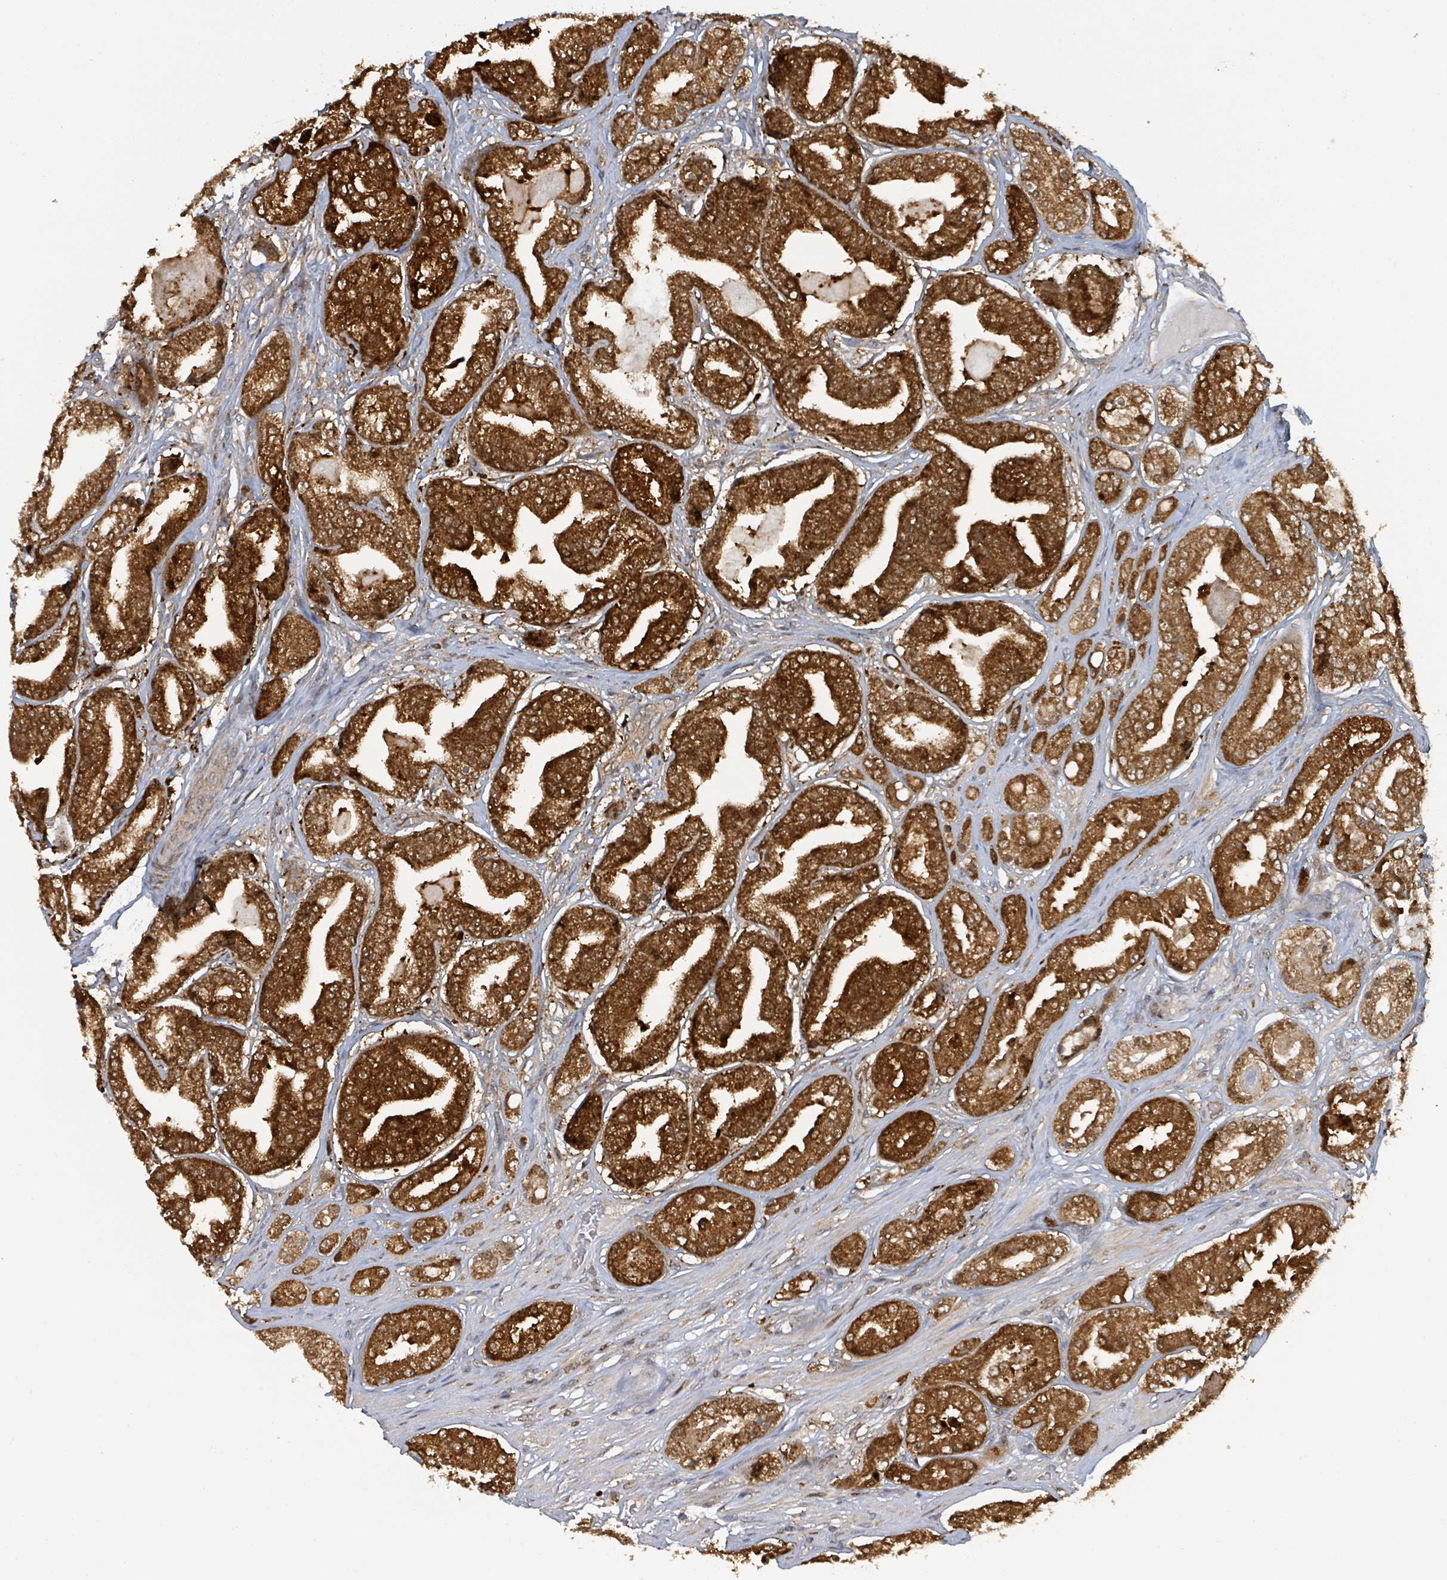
{"staining": {"intensity": "strong", "quantity": ">75%", "location": "cytoplasmic/membranous"}, "tissue": "prostate cancer", "cell_type": "Tumor cells", "image_type": "cancer", "snomed": [{"axis": "morphology", "description": "Adenocarcinoma, High grade"}, {"axis": "topography", "description": "Prostate"}], "caption": "DAB (3,3'-diaminobenzidine) immunohistochemical staining of prostate cancer exhibits strong cytoplasmic/membranous protein positivity in approximately >75% of tumor cells.", "gene": "PSMB7", "patient": {"sex": "male", "age": 63}}